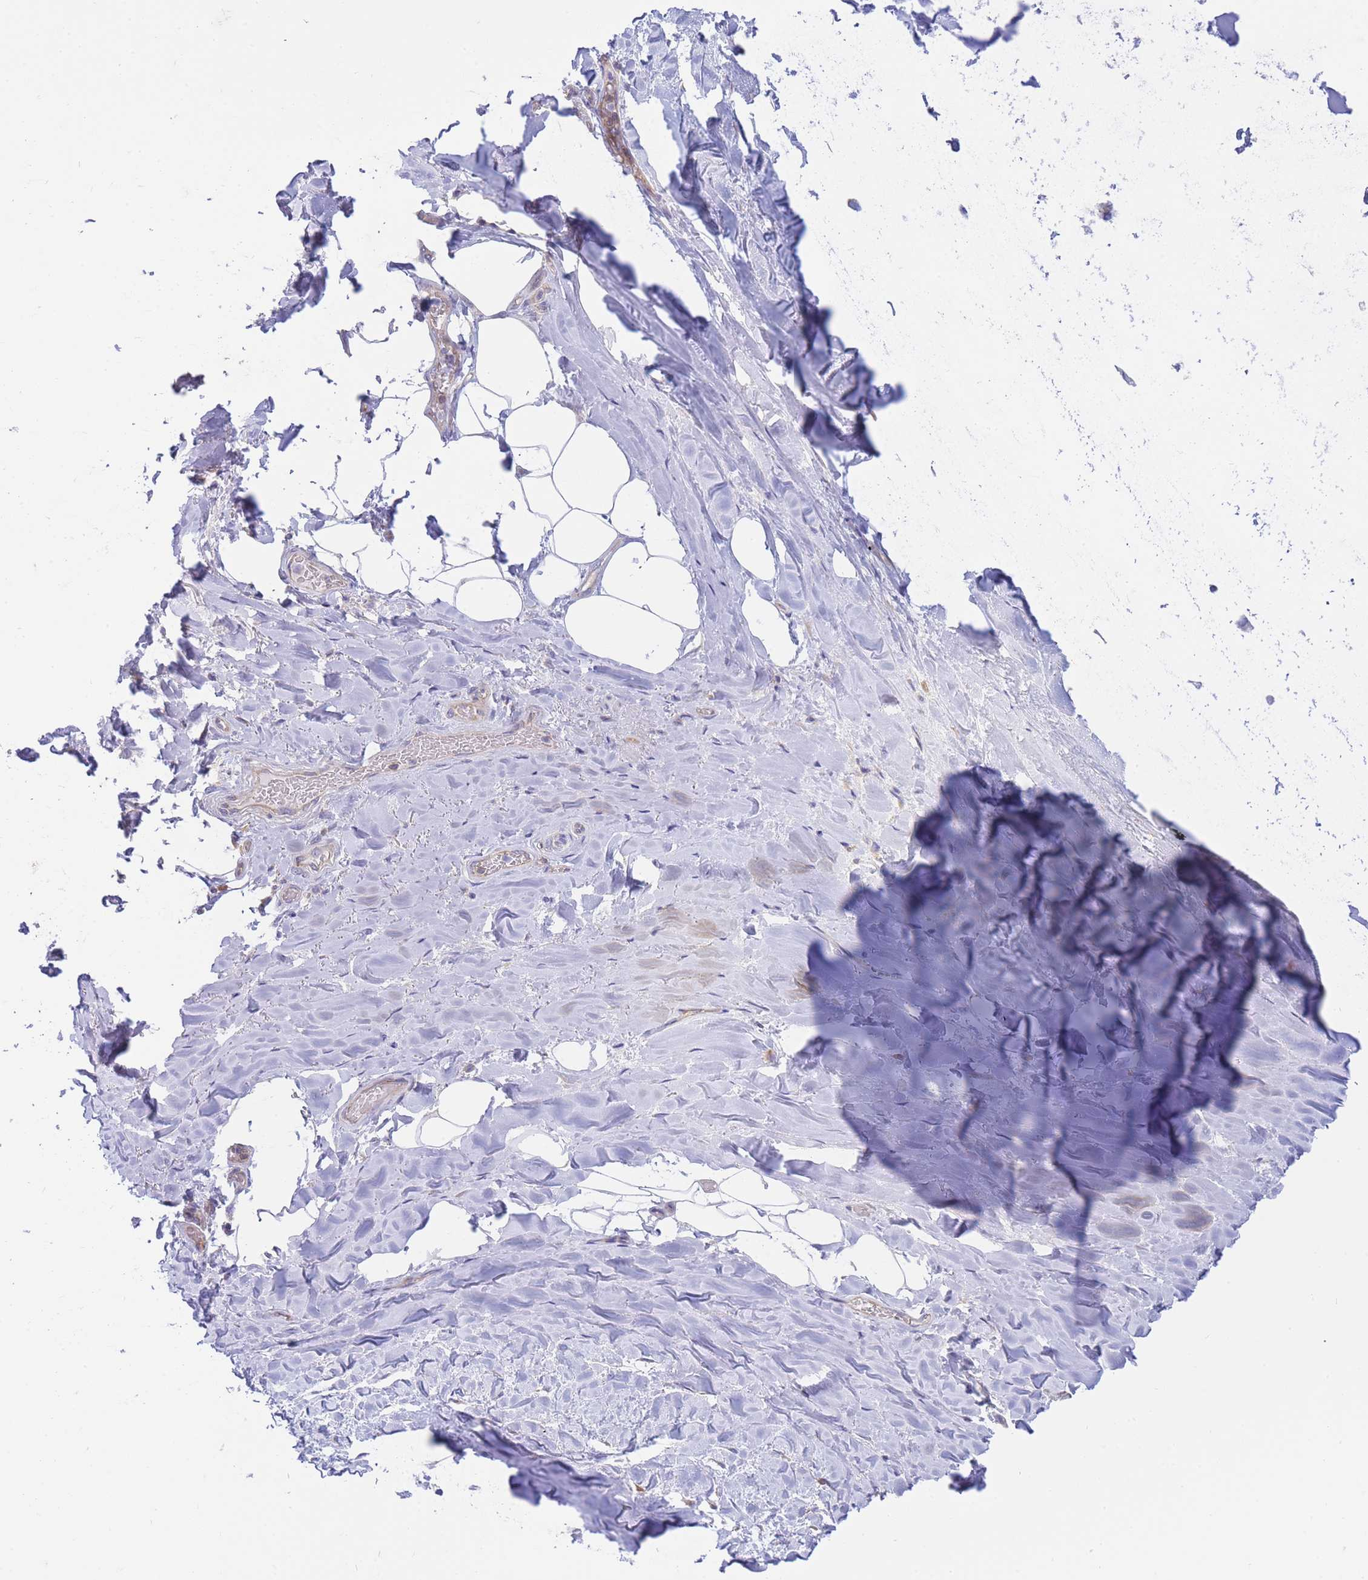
{"staining": {"intensity": "negative", "quantity": "none", "location": "none"}, "tissue": "adipose tissue", "cell_type": "Adipocytes", "image_type": "normal", "snomed": [{"axis": "morphology", "description": "Normal tissue, NOS"}, {"axis": "topography", "description": "Lymph node"}, {"axis": "topography", "description": "Cartilage tissue"}, {"axis": "topography", "description": "Bronchus"}], "caption": "This is a photomicrograph of immunohistochemistry (IHC) staining of benign adipose tissue, which shows no positivity in adipocytes. (Stains: DAB (3,3'-diaminobenzidine) immunohistochemistry with hematoxylin counter stain, Microscopy: brightfield microscopy at high magnification).", "gene": "SH2B2", "patient": {"sex": "male", "age": 63}}